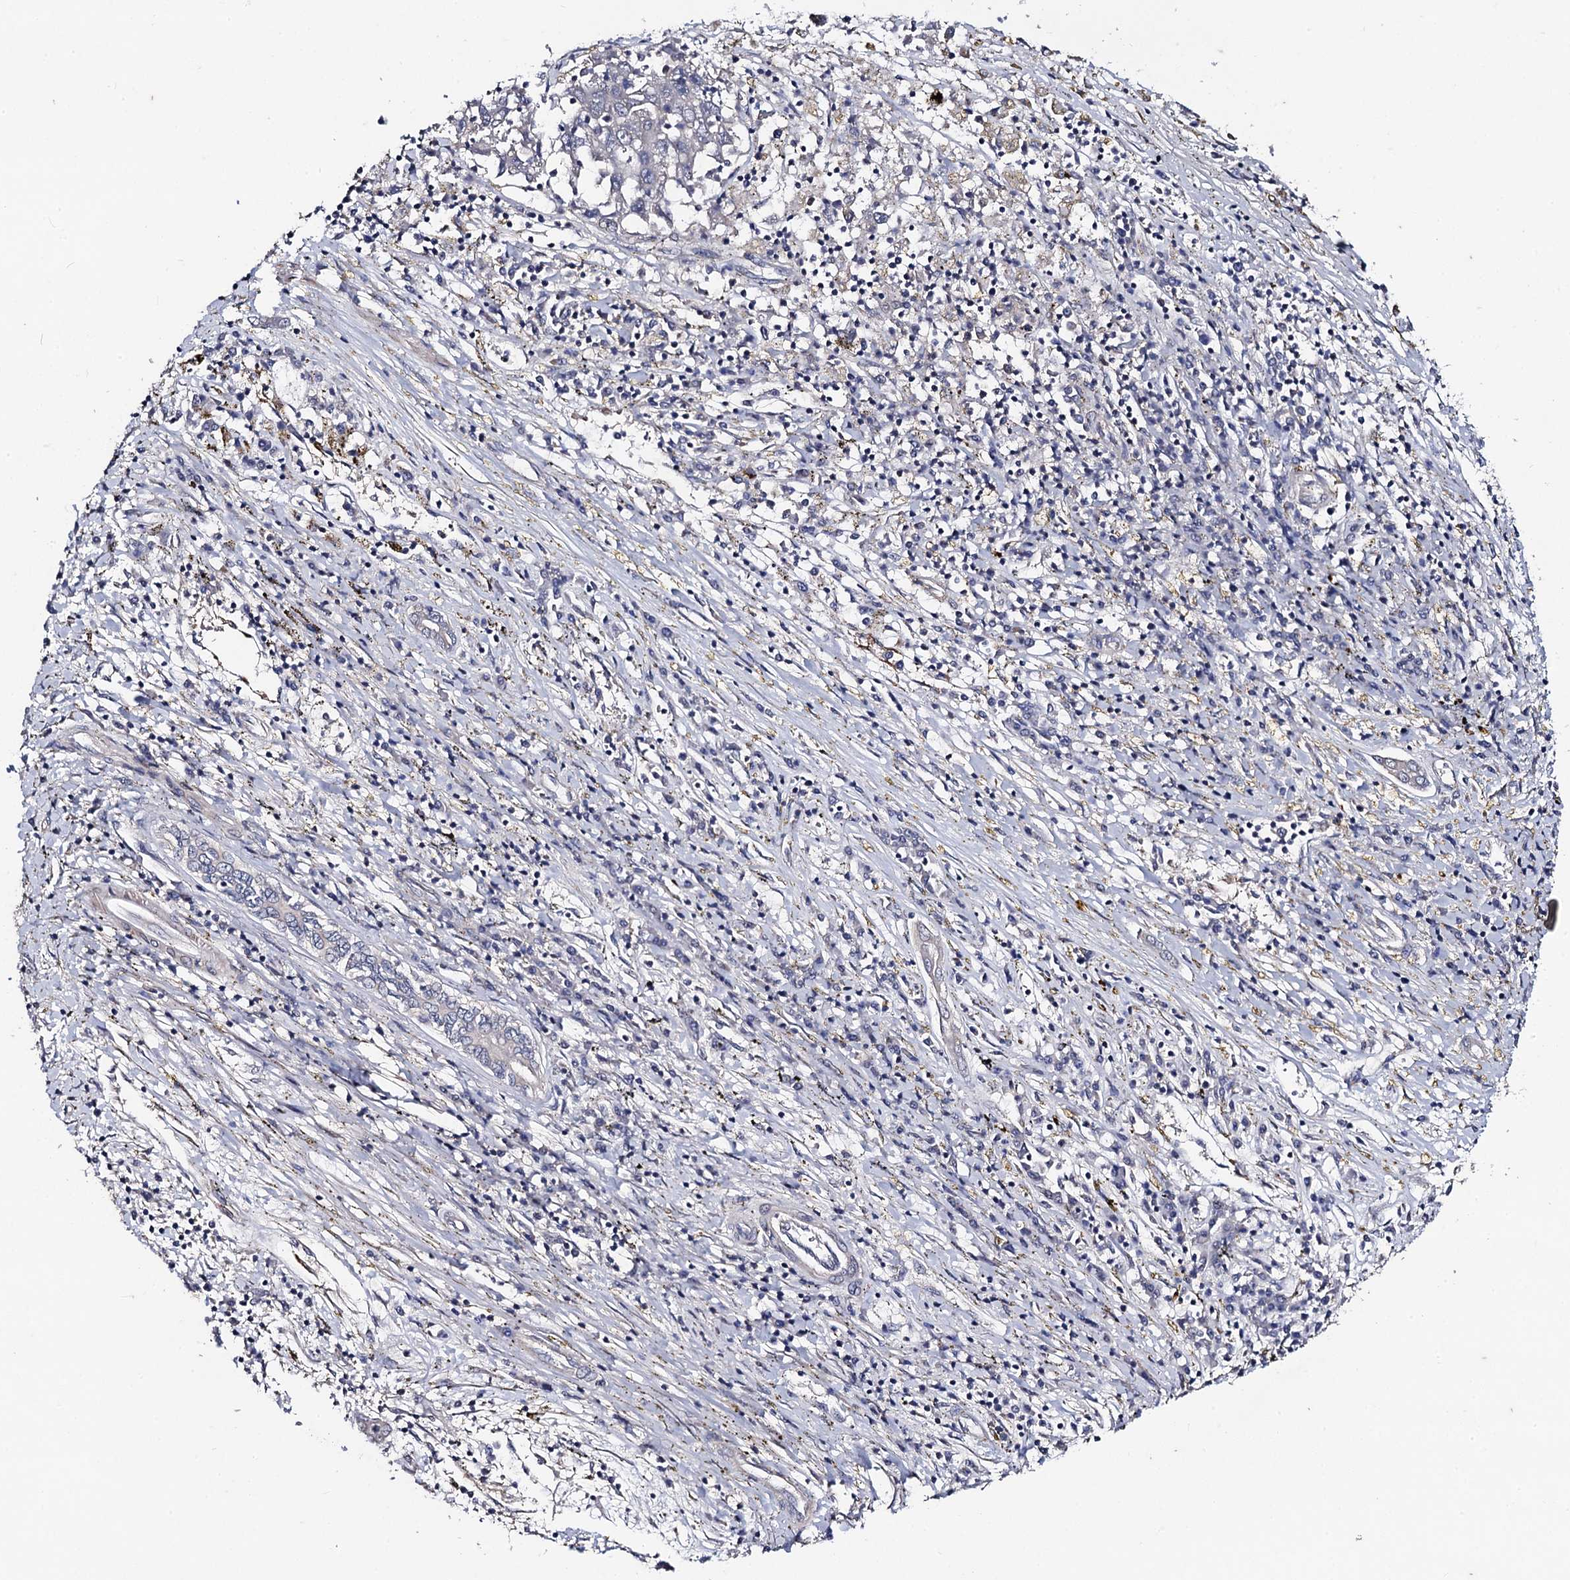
{"staining": {"intensity": "negative", "quantity": "none", "location": "none"}, "tissue": "liver cancer", "cell_type": "Tumor cells", "image_type": "cancer", "snomed": [{"axis": "morphology", "description": "Carcinoma, Hepatocellular, NOS"}, {"axis": "topography", "description": "Liver"}], "caption": "Immunohistochemistry of hepatocellular carcinoma (liver) shows no positivity in tumor cells.", "gene": "PPTC7", "patient": {"sex": "male", "age": 49}}